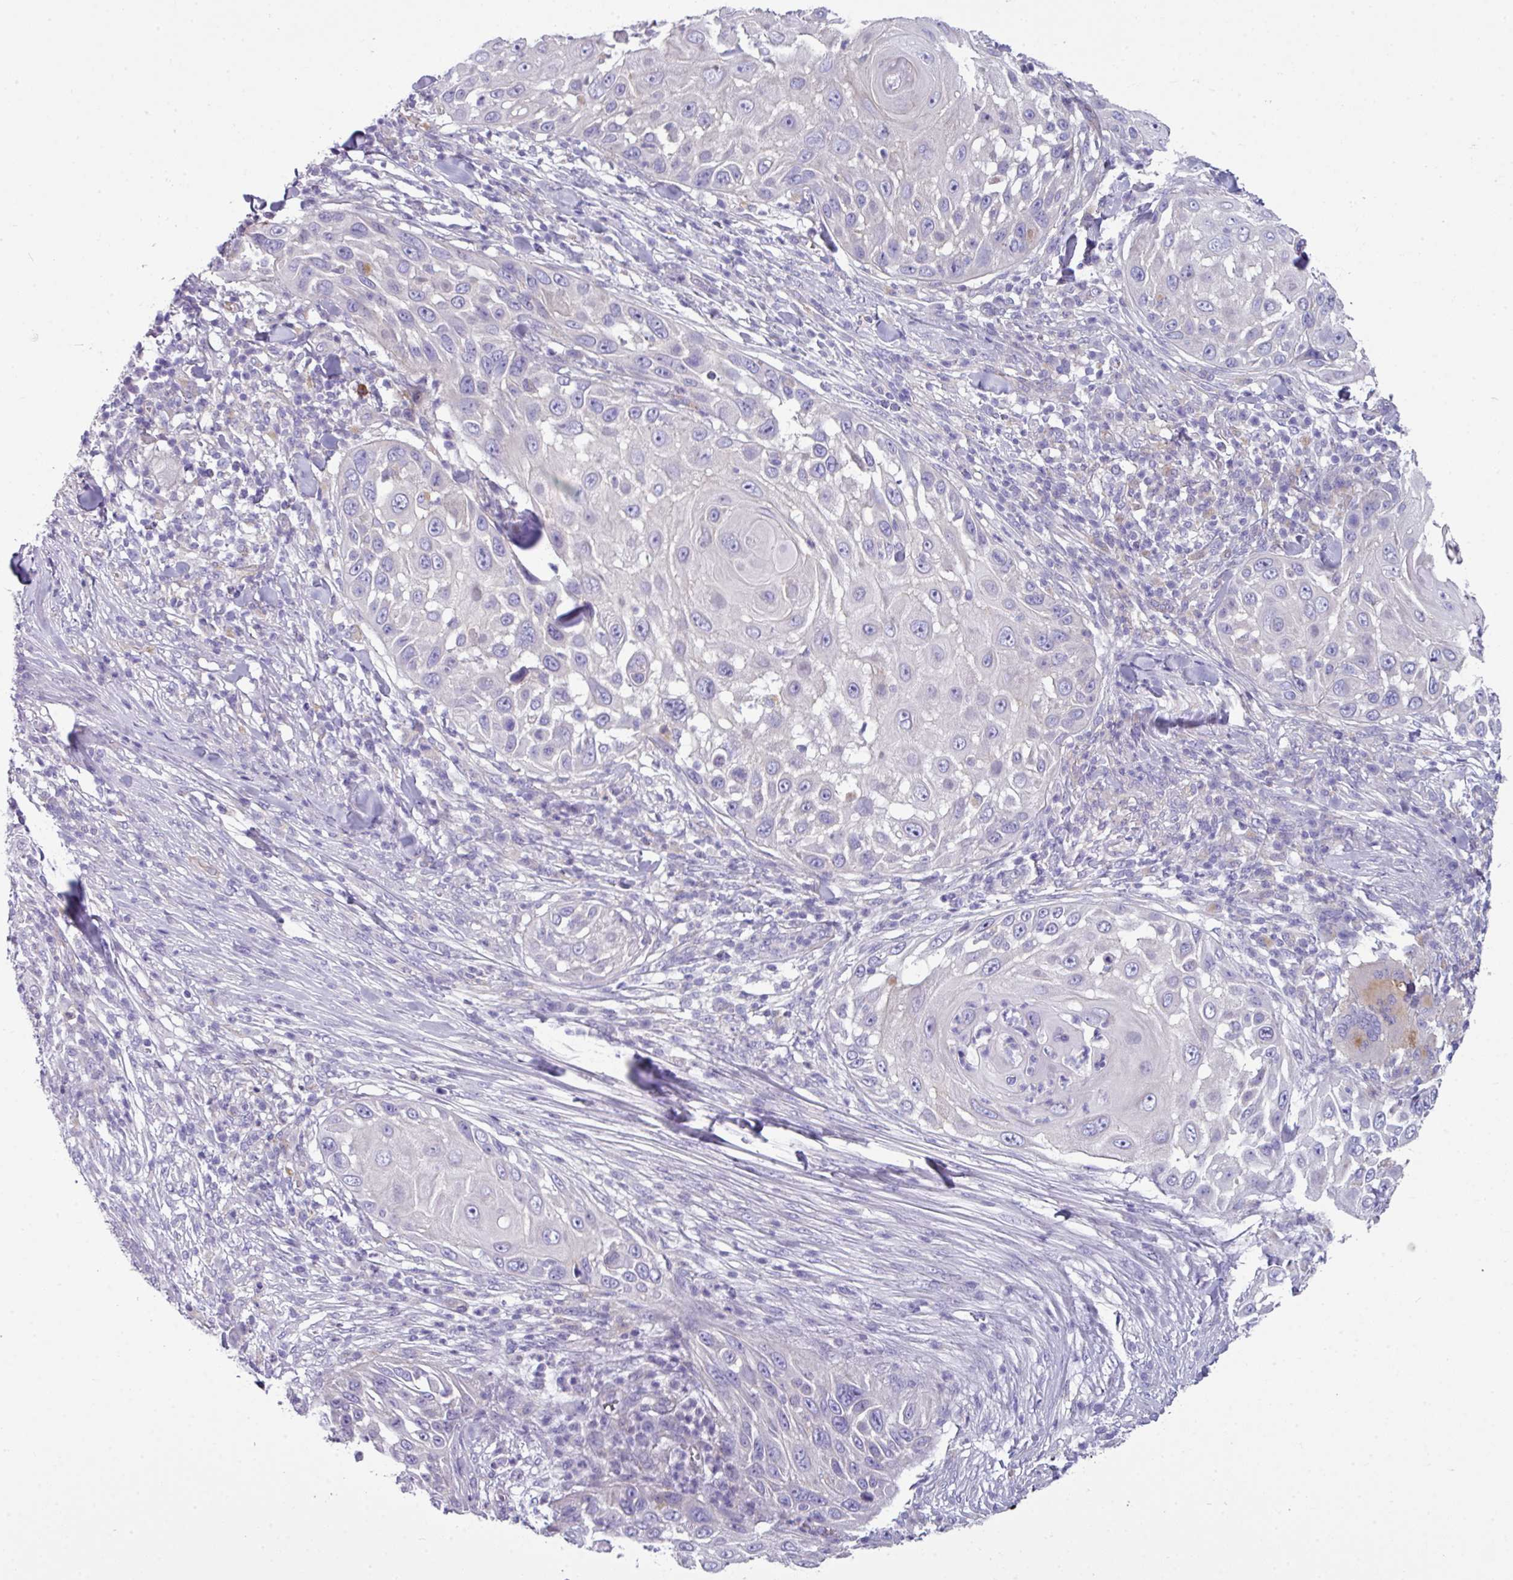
{"staining": {"intensity": "negative", "quantity": "none", "location": "none"}, "tissue": "skin cancer", "cell_type": "Tumor cells", "image_type": "cancer", "snomed": [{"axis": "morphology", "description": "Squamous cell carcinoma, NOS"}, {"axis": "topography", "description": "Skin"}], "caption": "IHC photomicrograph of human skin cancer (squamous cell carcinoma) stained for a protein (brown), which shows no staining in tumor cells.", "gene": "ABCC5", "patient": {"sex": "female", "age": 44}}